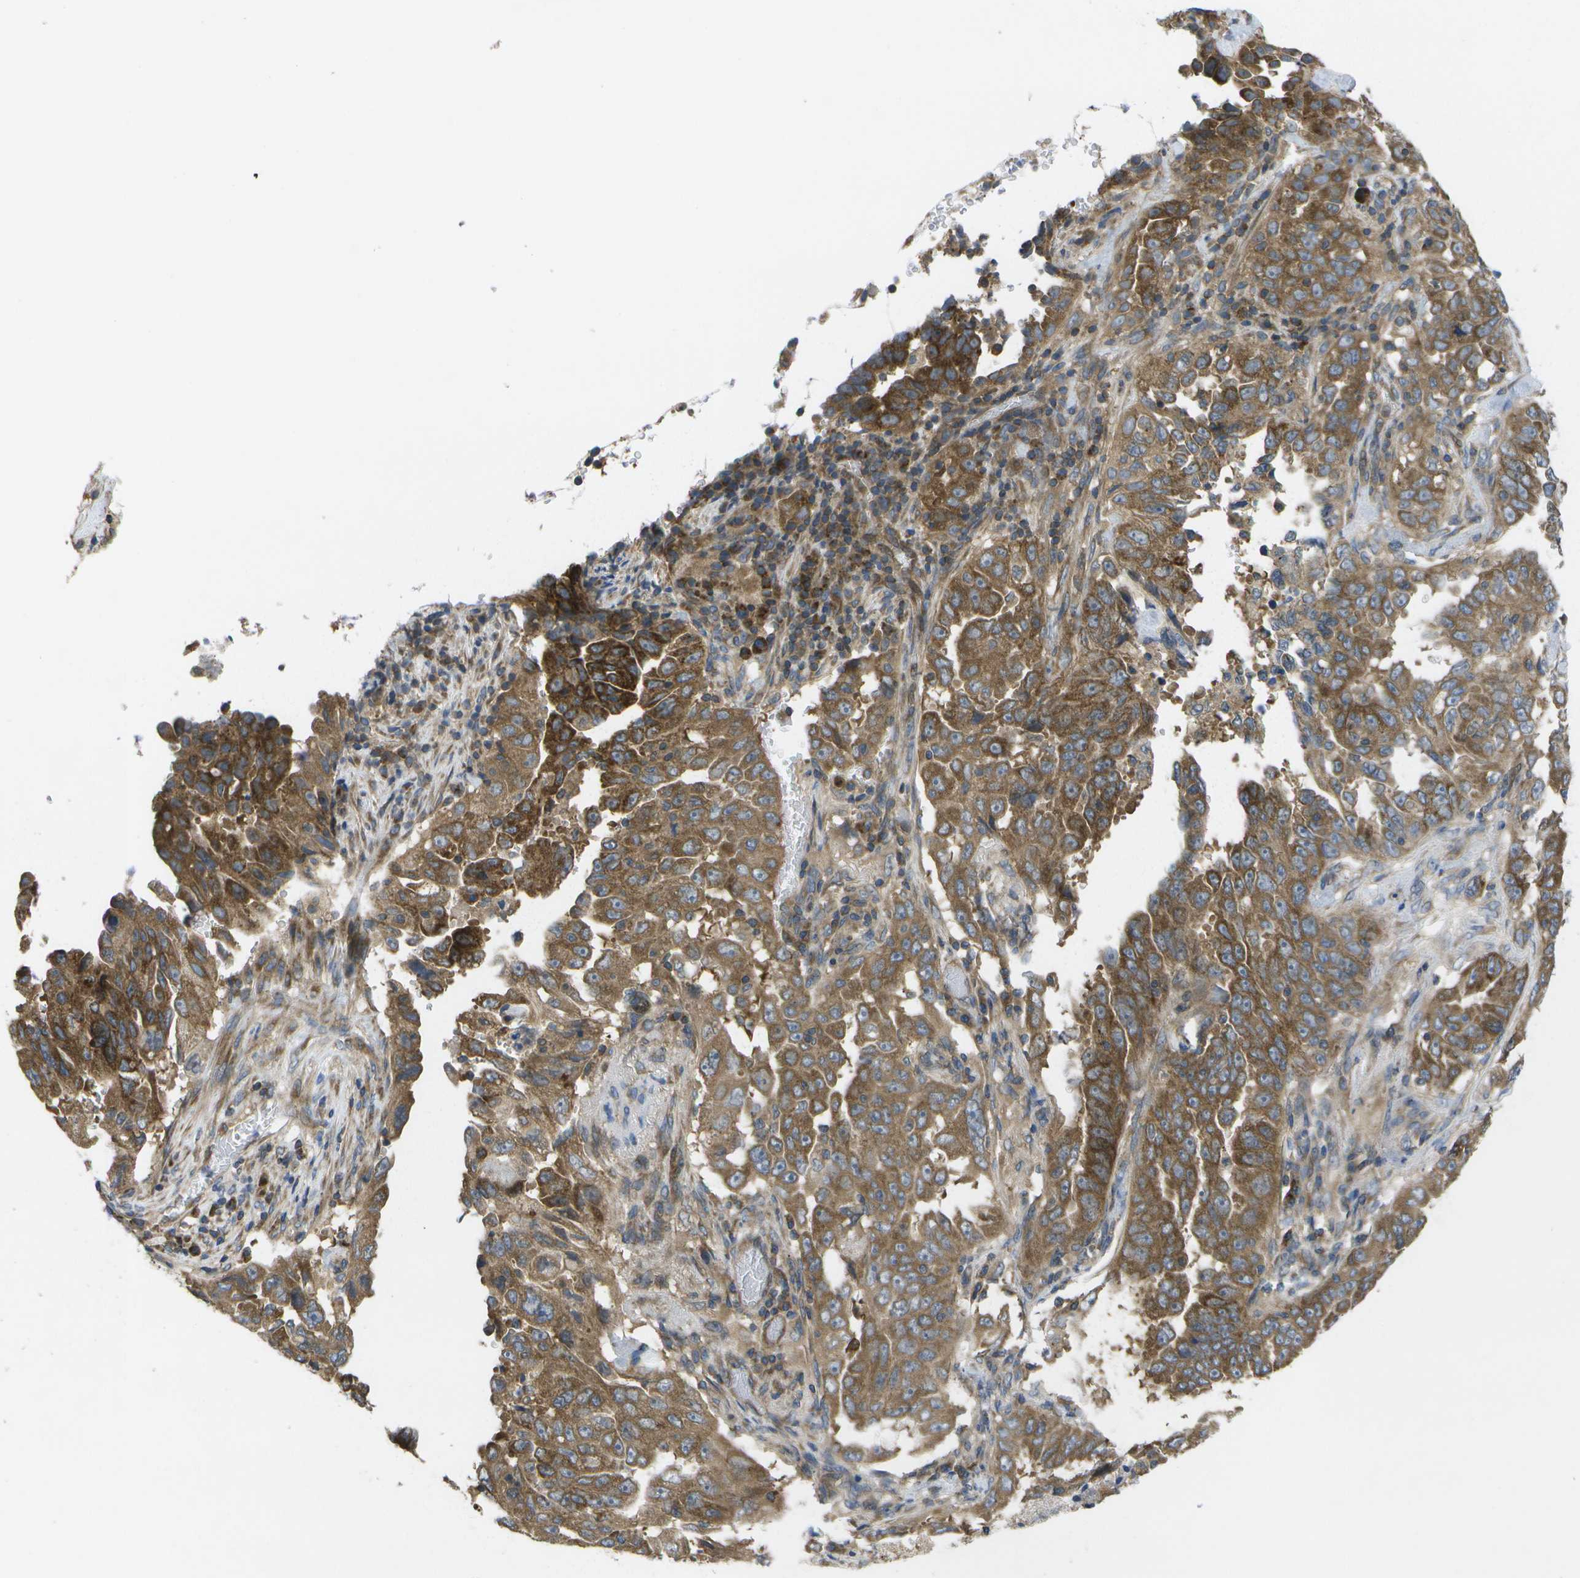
{"staining": {"intensity": "strong", "quantity": ">75%", "location": "cytoplasmic/membranous"}, "tissue": "lung cancer", "cell_type": "Tumor cells", "image_type": "cancer", "snomed": [{"axis": "morphology", "description": "Adenocarcinoma, NOS"}, {"axis": "topography", "description": "Lung"}], "caption": "Human adenocarcinoma (lung) stained with a protein marker exhibits strong staining in tumor cells.", "gene": "DPM3", "patient": {"sex": "female", "age": 51}}